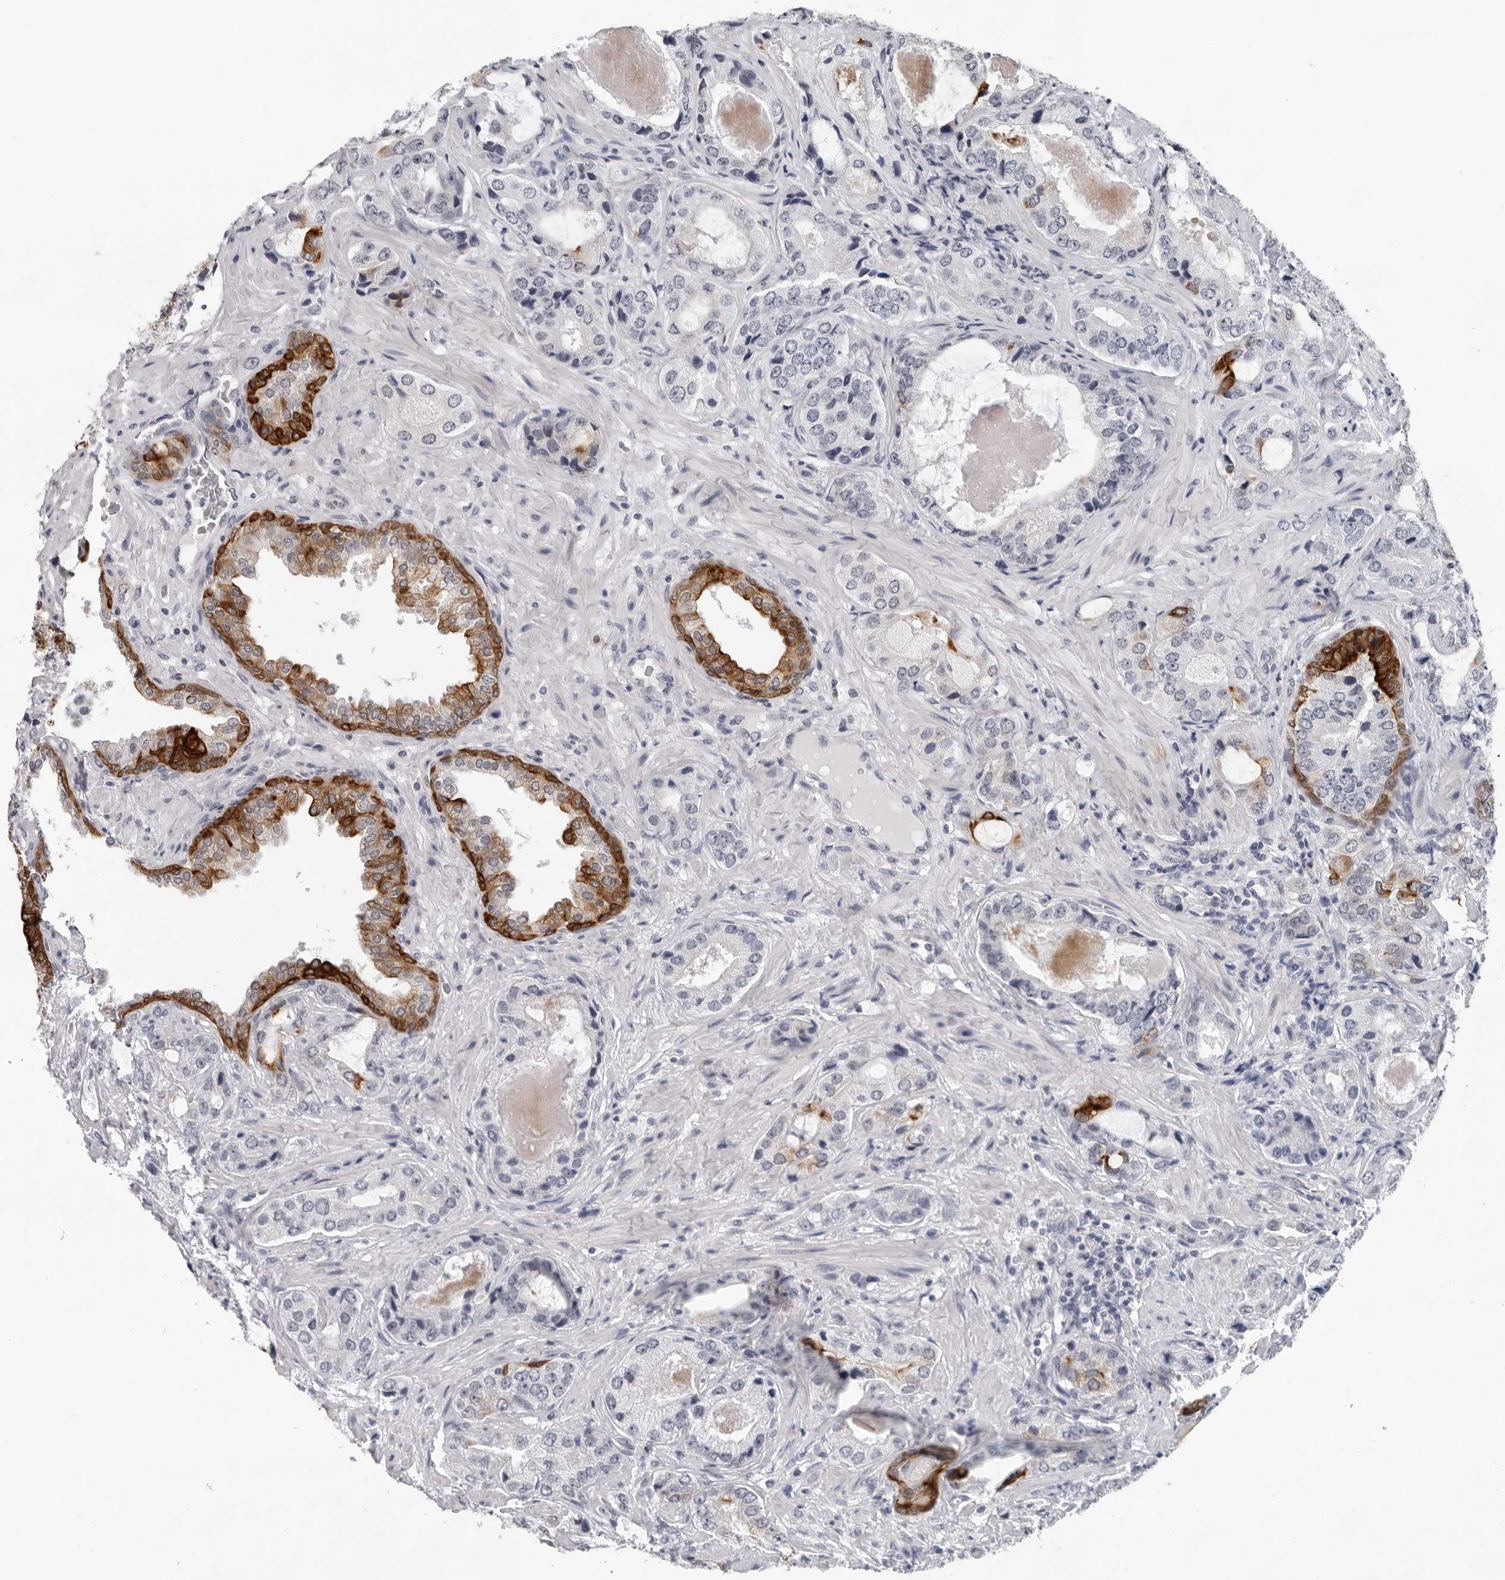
{"staining": {"intensity": "negative", "quantity": "none", "location": "none"}, "tissue": "prostate cancer", "cell_type": "Tumor cells", "image_type": "cancer", "snomed": [{"axis": "morphology", "description": "Normal tissue, NOS"}, {"axis": "morphology", "description": "Adenocarcinoma, High grade"}, {"axis": "topography", "description": "Prostate"}, {"axis": "topography", "description": "Peripheral nerve tissue"}], "caption": "The photomicrograph shows no significant positivity in tumor cells of adenocarcinoma (high-grade) (prostate).", "gene": "CCDC28B", "patient": {"sex": "male", "age": 59}}